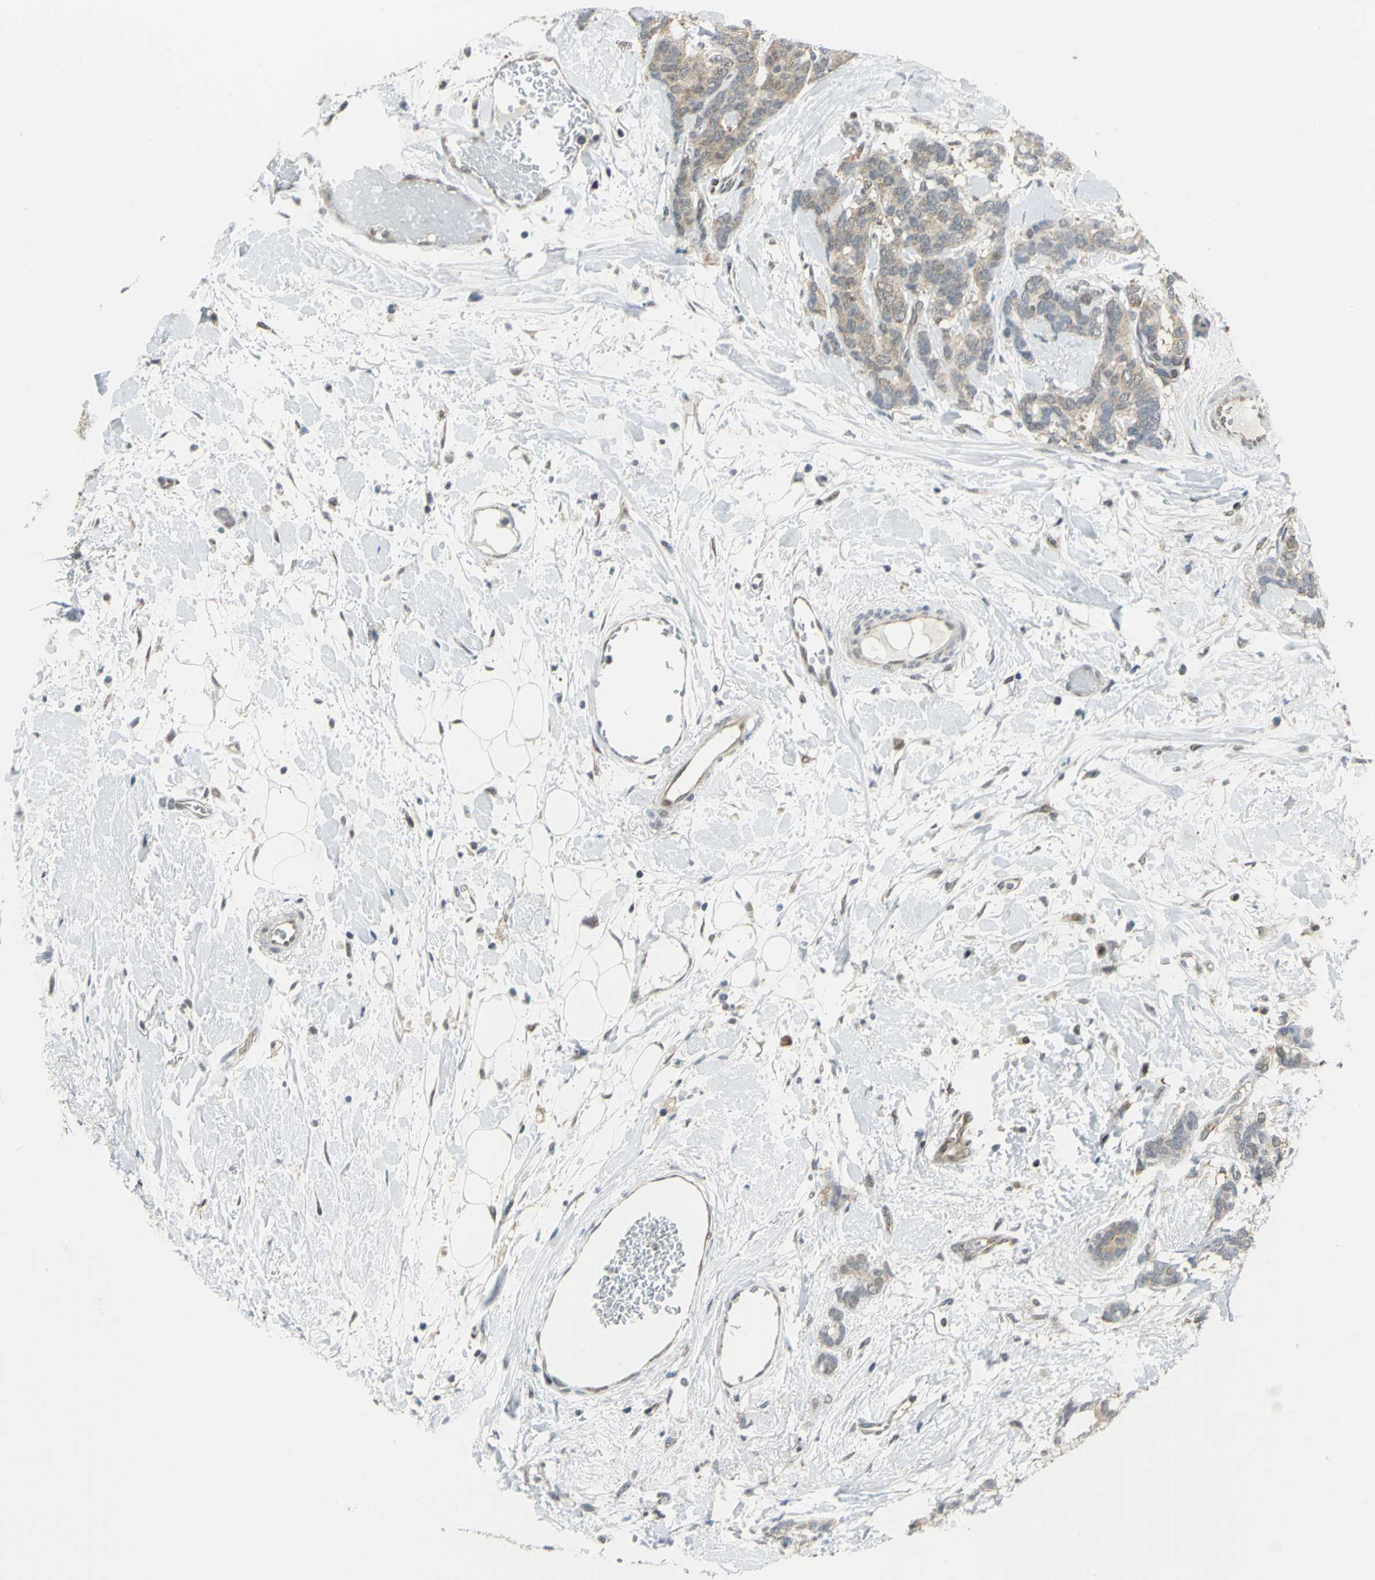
{"staining": {"intensity": "weak", "quantity": ">75%", "location": "cytoplasmic/membranous"}, "tissue": "breast cancer", "cell_type": "Tumor cells", "image_type": "cancer", "snomed": [{"axis": "morphology", "description": "Duct carcinoma"}, {"axis": "topography", "description": "Breast"}], "caption": "A brown stain labels weak cytoplasmic/membranous positivity of a protein in breast cancer tumor cells.", "gene": "PSMA4", "patient": {"sex": "female", "age": 87}}